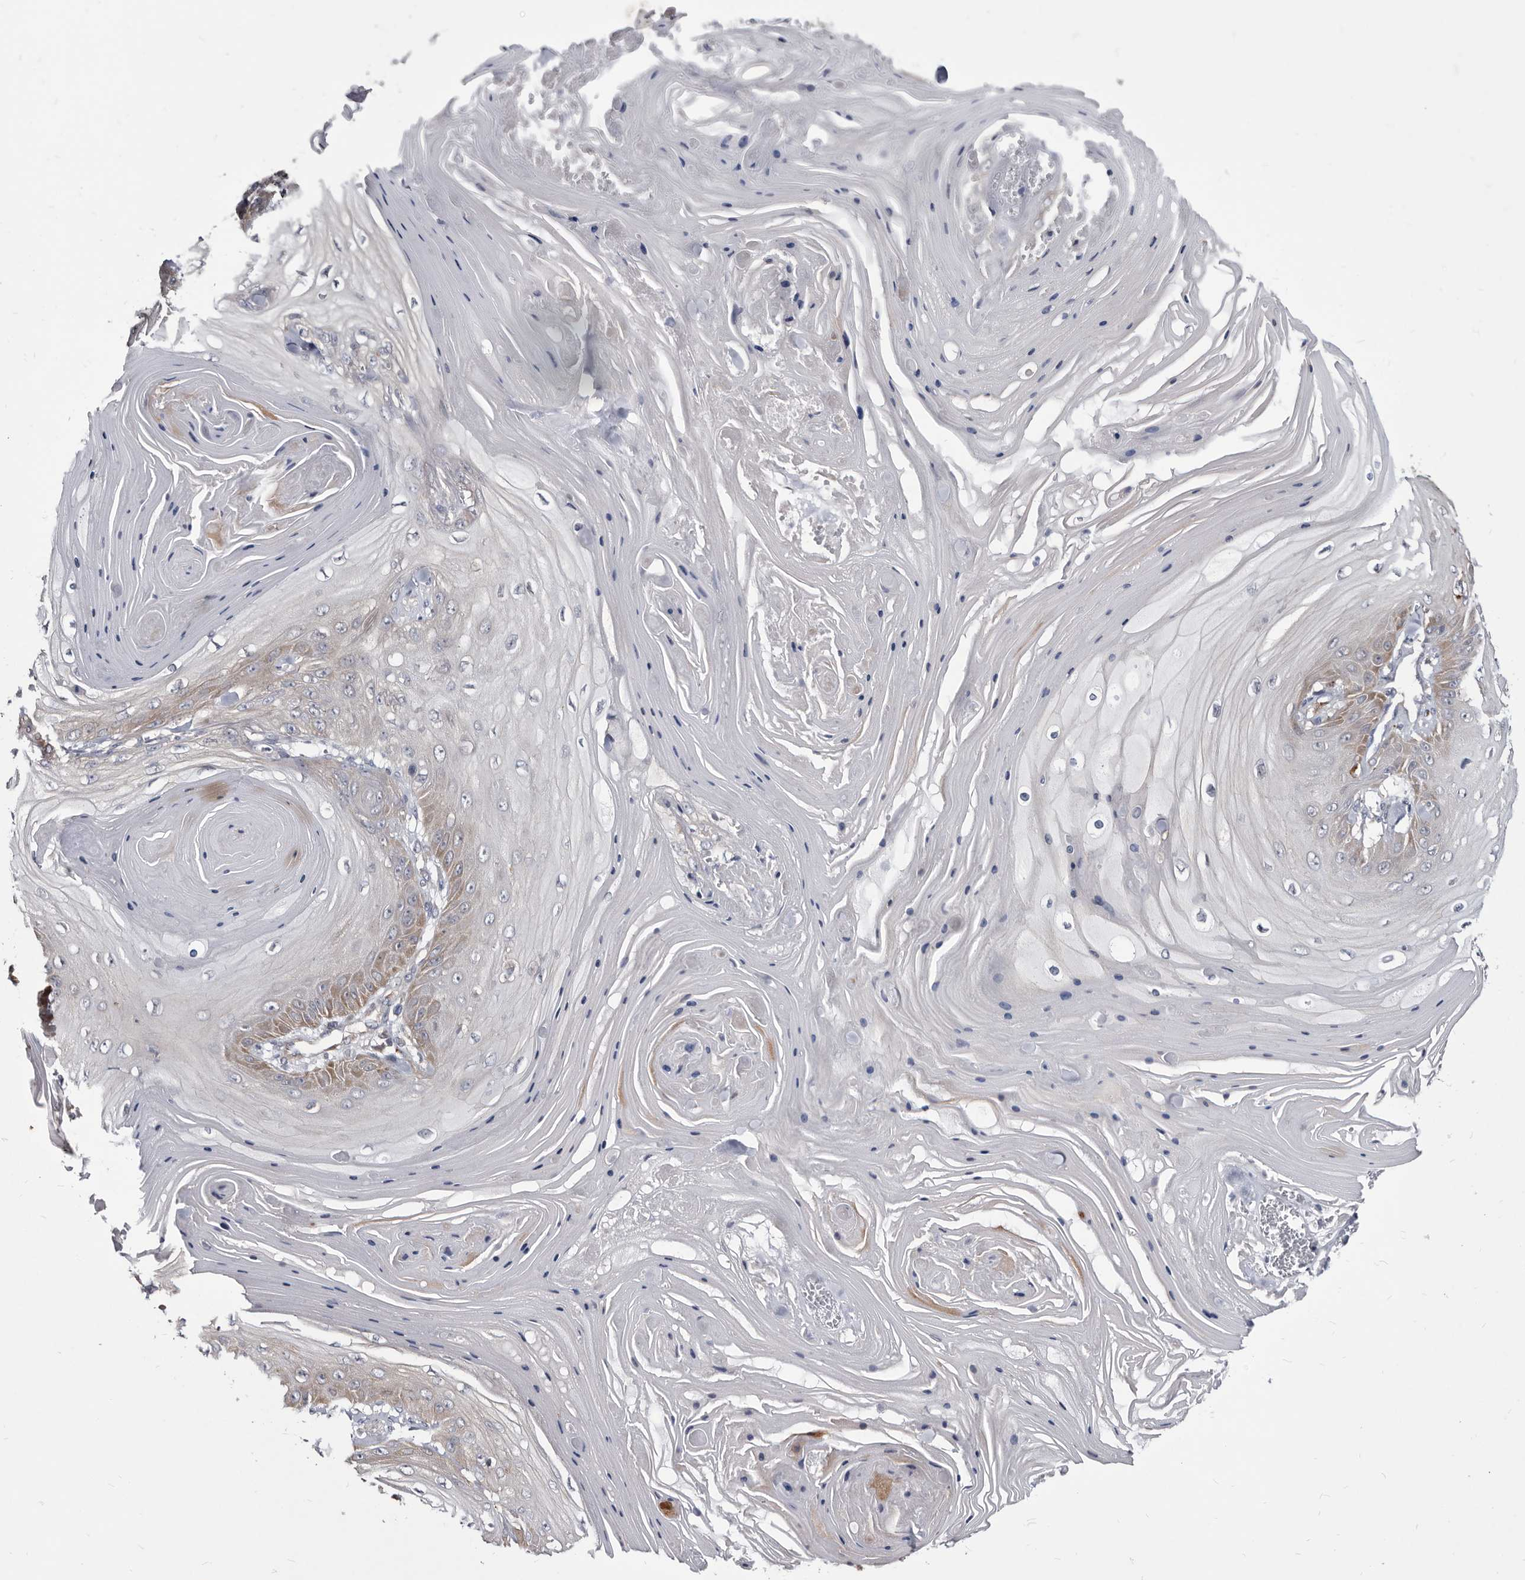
{"staining": {"intensity": "negative", "quantity": "none", "location": "none"}, "tissue": "skin cancer", "cell_type": "Tumor cells", "image_type": "cancer", "snomed": [{"axis": "morphology", "description": "Squamous cell carcinoma, NOS"}, {"axis": "topography", "description": "Skin"}], "caption": "There is no significant expression in tumor cells of skin cancer (squamous cell carcinoma).", "gene": "ABCF2", "patient": {"sex": "male", "age": 74}}